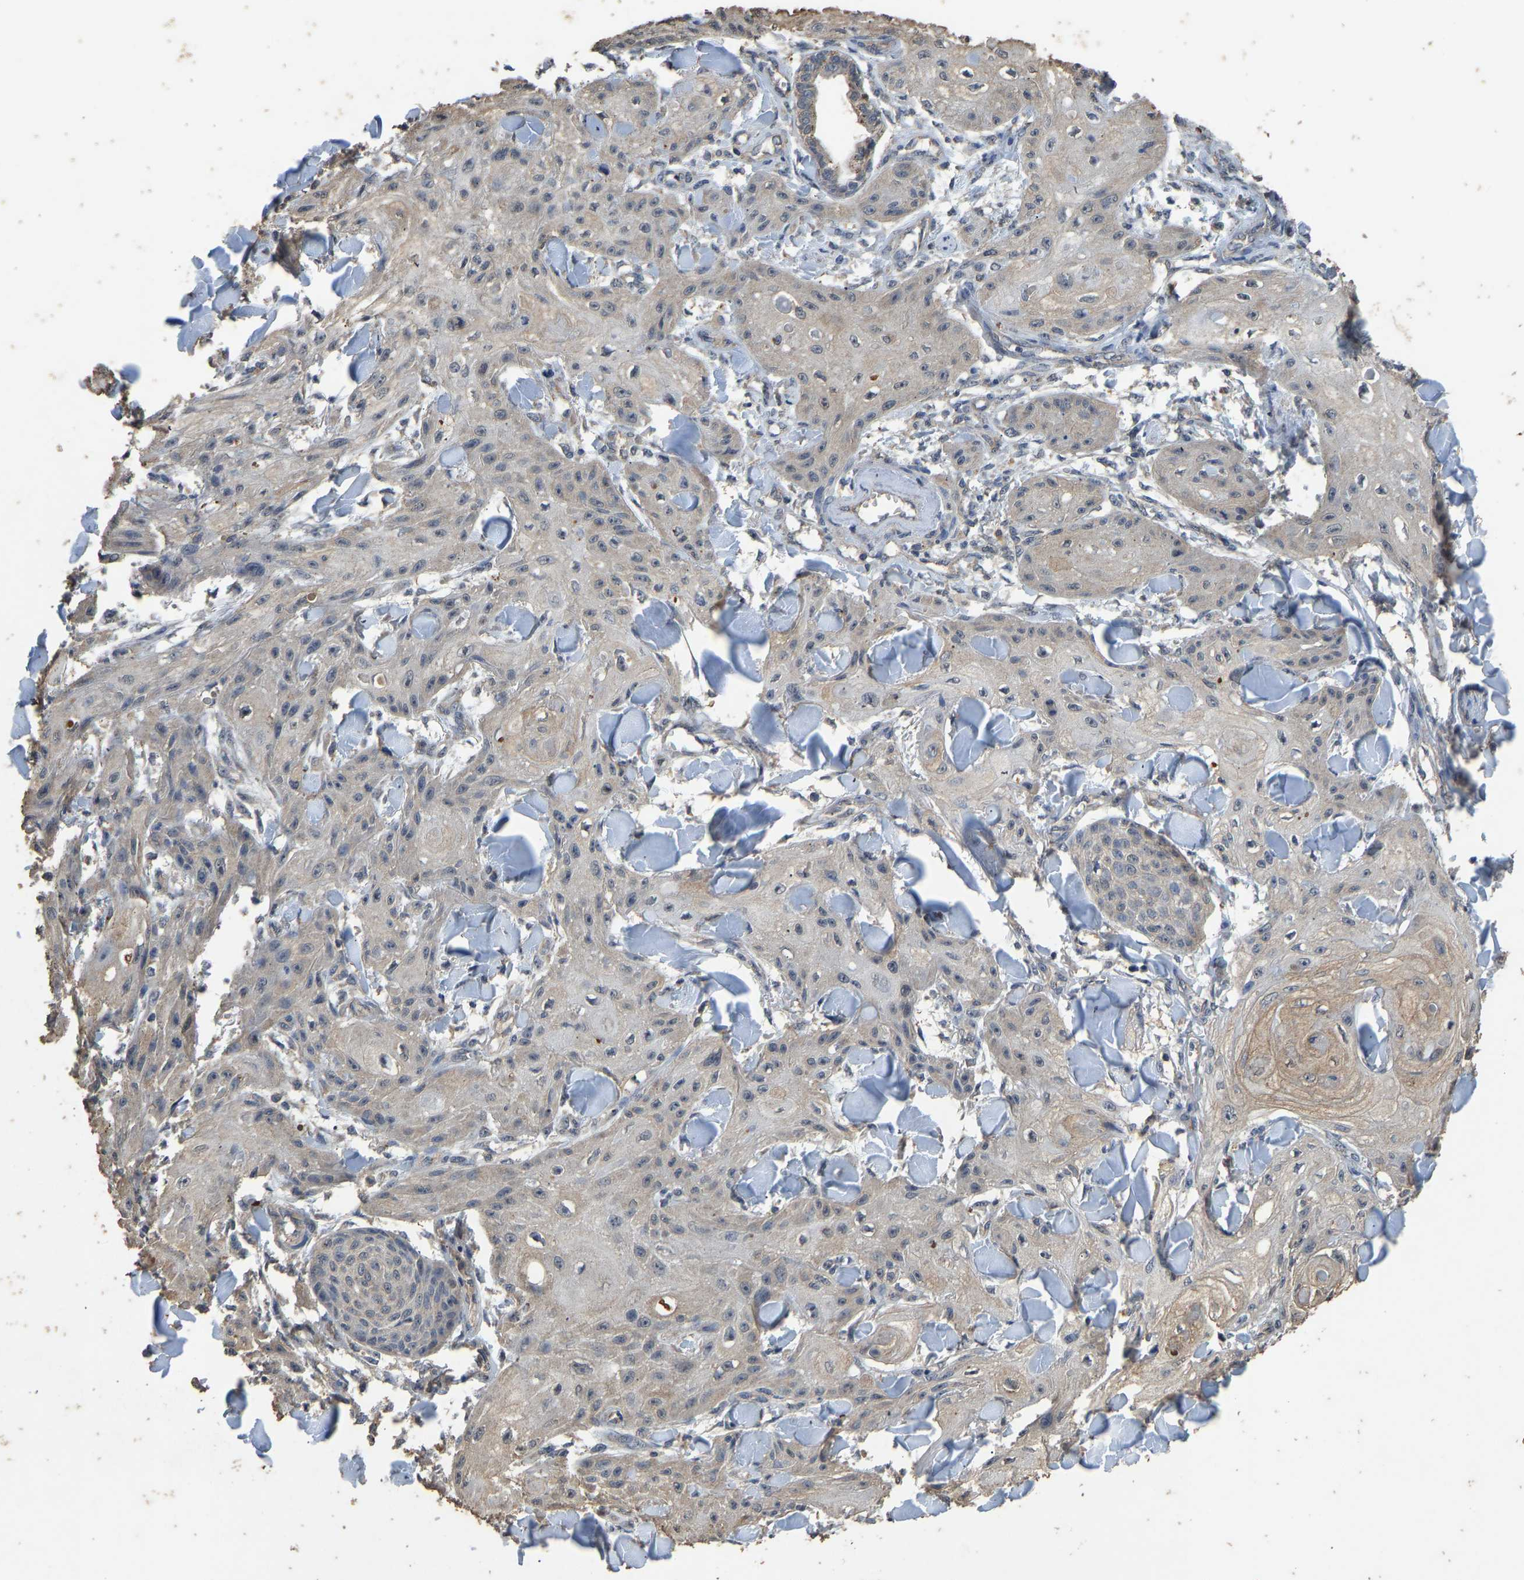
{"staining": {"intensity": "weak", "quantity": "25%-75%", "location": "cytoplasmic/membranous"}, "tissue": "skin cancer", "cell_type": "Tumor cells", "image_type": "cancer", "snomed": [{"axis": "morphology", "description": "Squamous cell carcinoma, NOS"}, {"axis": "topography", "description": "Skin"}], "caption": "Immunohistochemistry micrograph of human skin cancer (squamous cell carcinoma) stained for a protein (brown), which reveals low levels of weak cytoplasmic/membranous expression in about 25%-75% of tumor cells.", "gene": "CIDEC", "patient": {"sex": "male", "age": 74}}